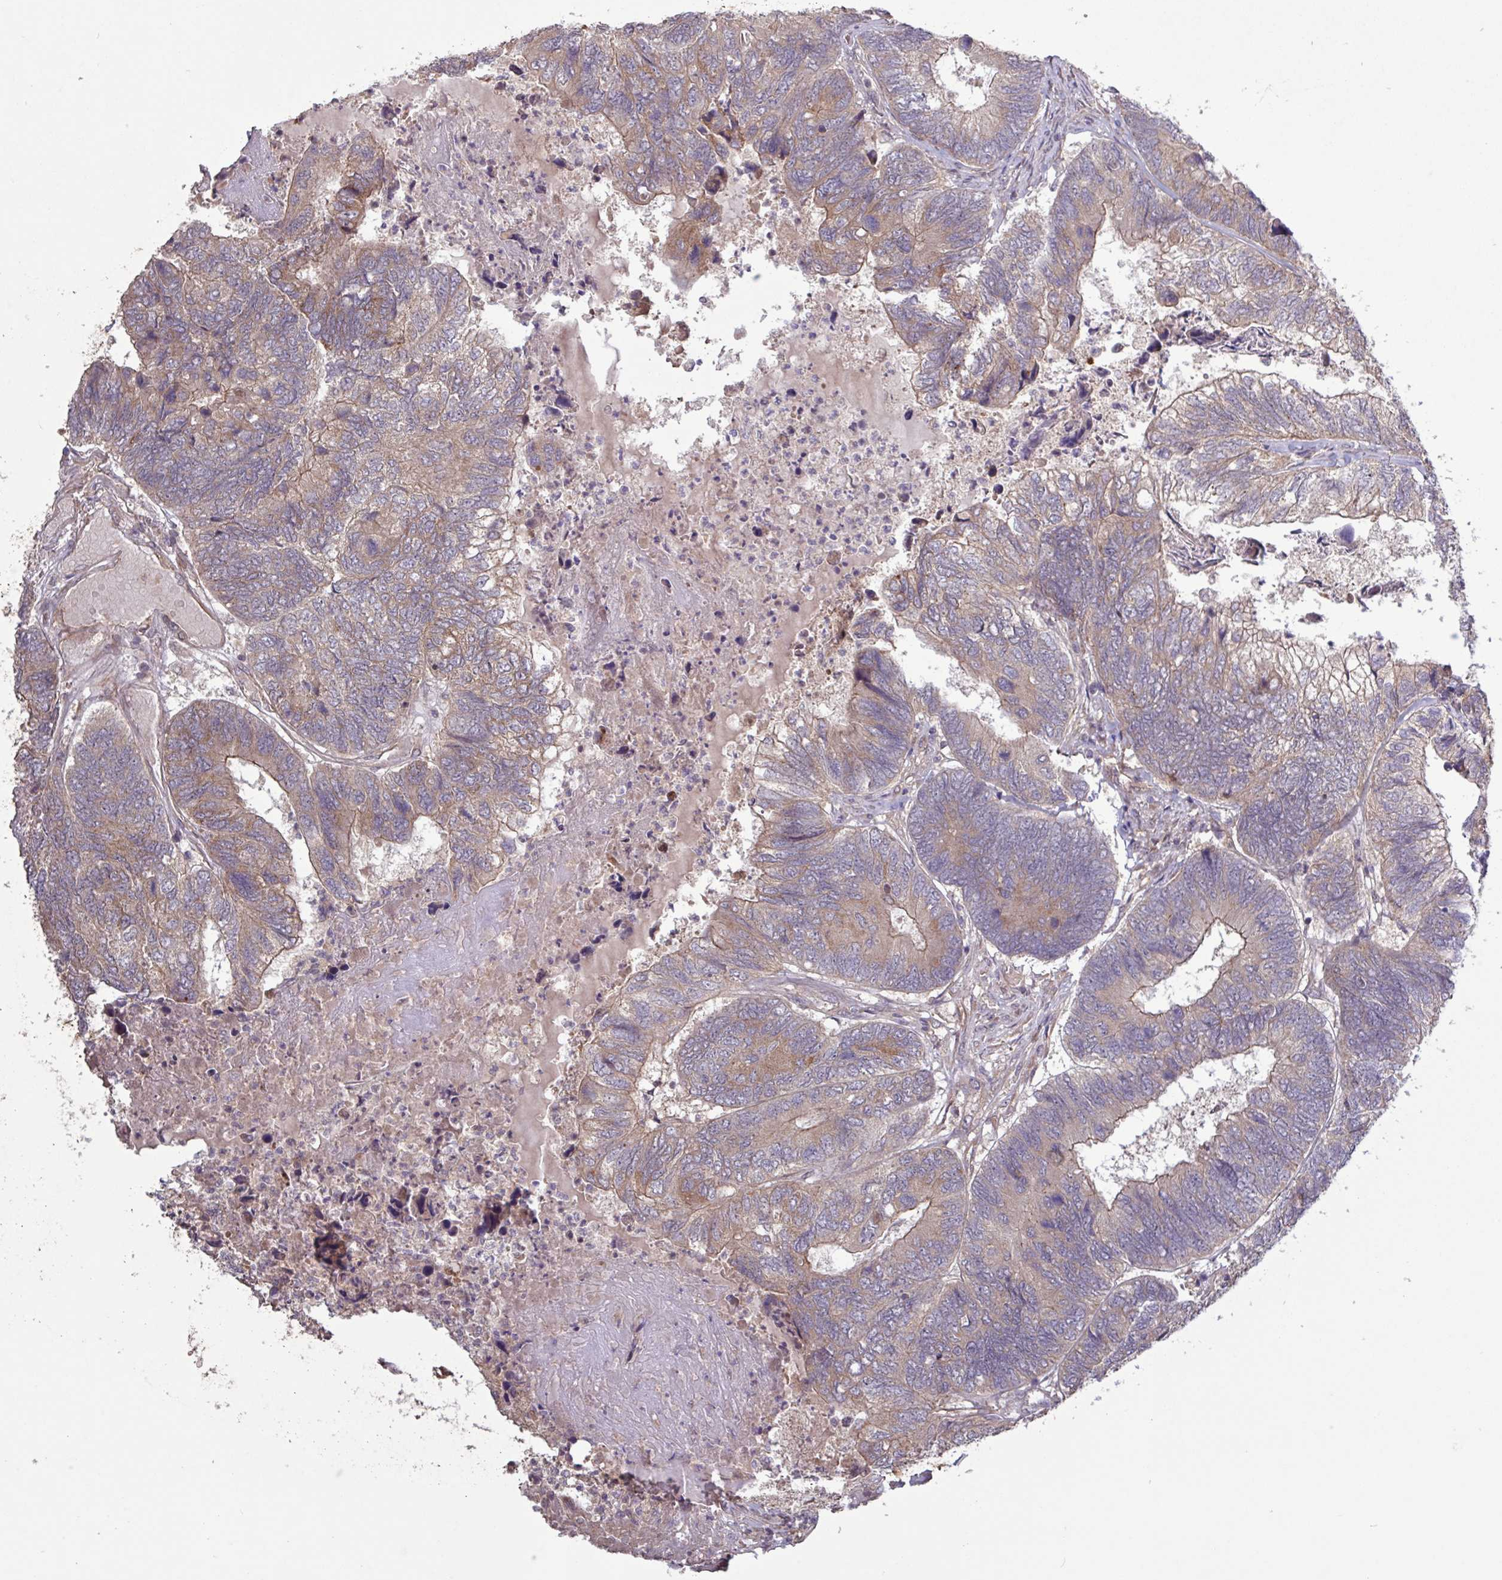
{"staining": {"intensity": "moderate", "quantity": "25%-75%", "location": "cytoplasmic/membranous"}, "tissue": "colorectal cancer", "cell_type": "Tumor cells", "image_type": "cancer", "snomed": [{"axis": "morphology", "description": "Adenocarcinoma, NOS"}, {"axis": "topography", "description": "Colon"}], "caption": "Immunohistochemistry micrograph of colorectal adenocarcinoma stained for a protein (brown), which exhibits medium levels of moderate cytoplasmic/membranous positivity in about 25%-75% of tumor cells.", "gene": "TRABD2A", "patient": {"sex": "female", "age": 67}}